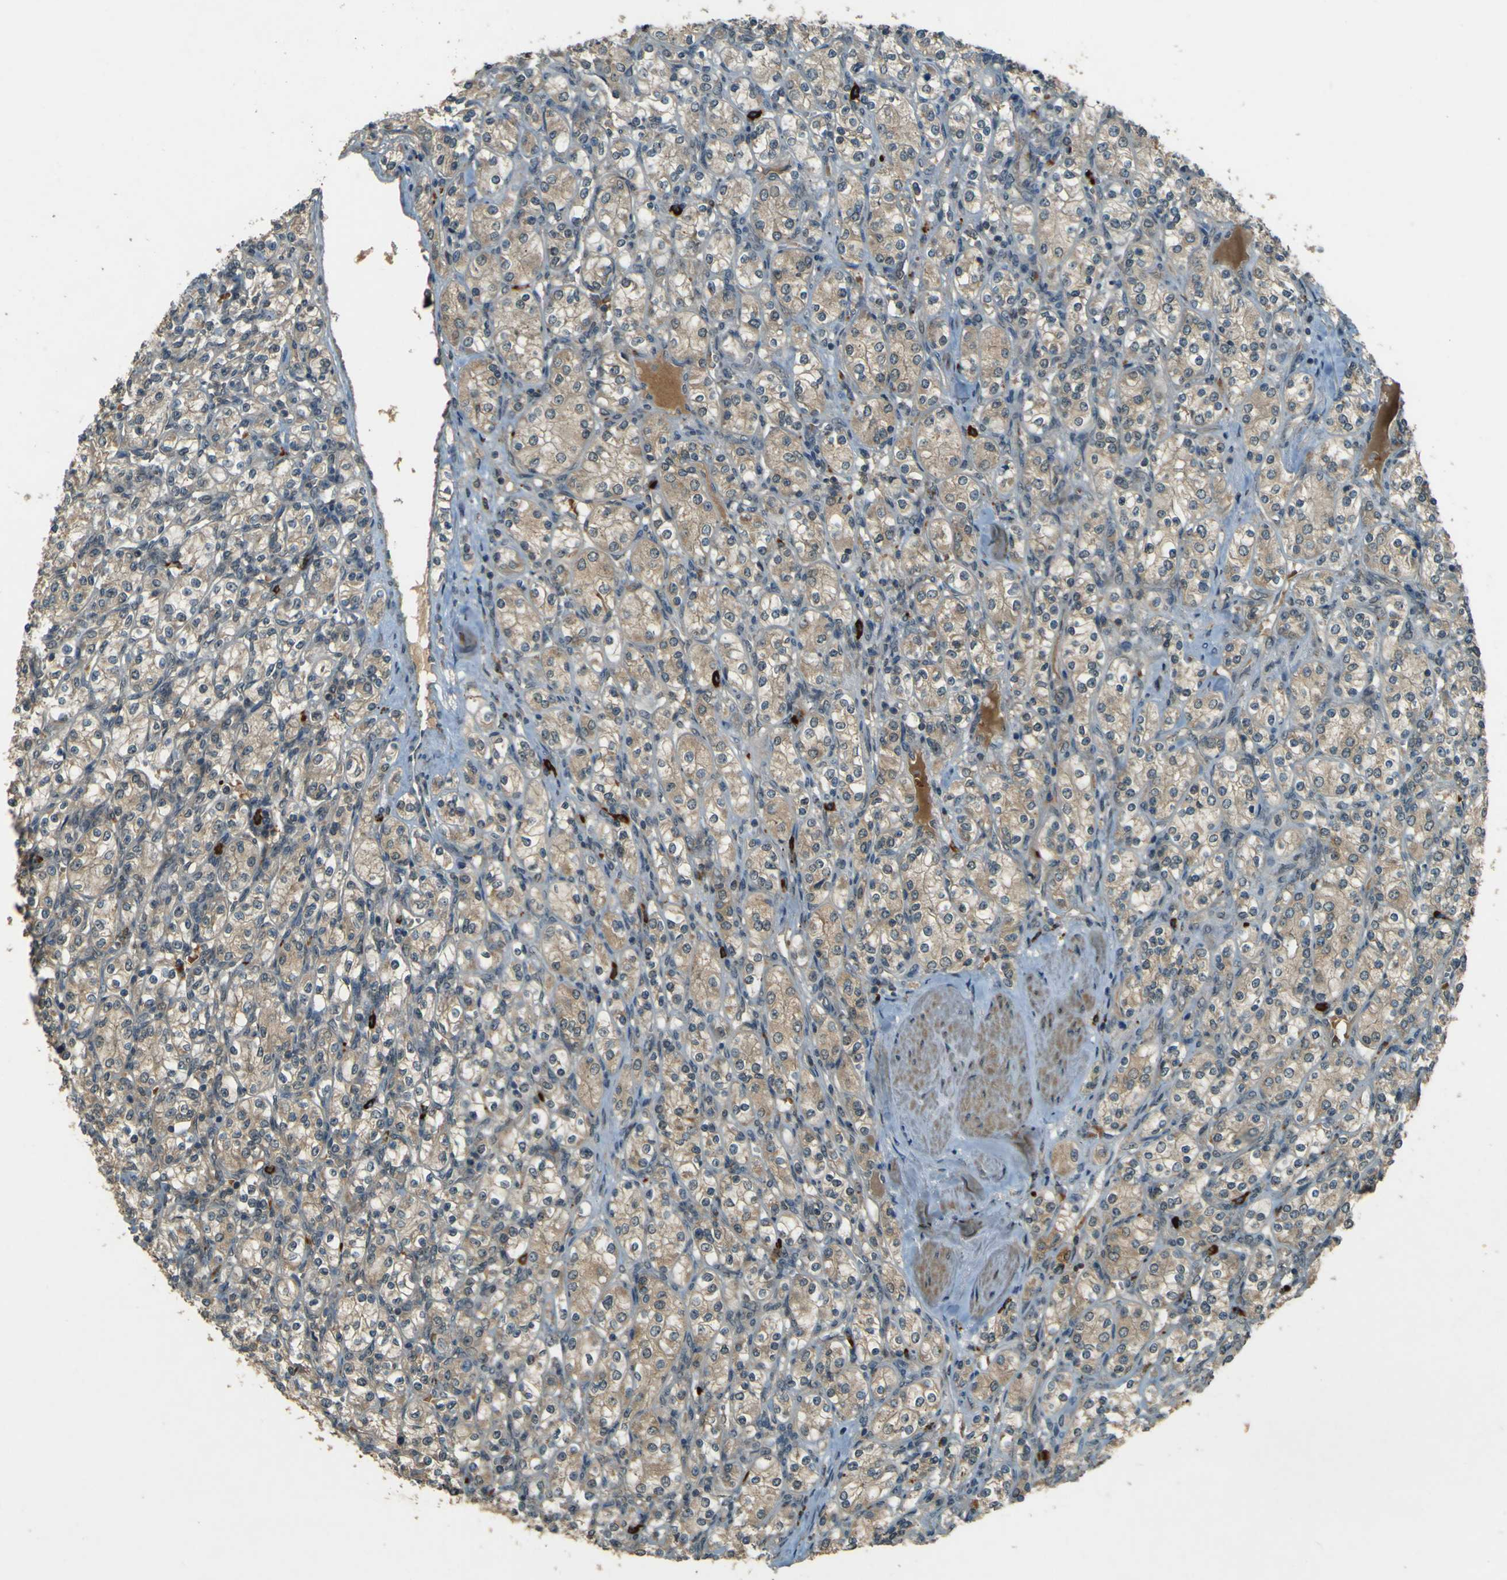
{"staining": {"intensity": "weak", "quantity": ">75%", "location": "cytoplasmic/membranous"}, "tissue": "renal cancer", "cell_type": "Tumor cells", "image_type": "cancer", "snomed": [{"axis": "morphology", "description": "Adenocarcinoma, NOS"}, {"axis": "topography", "description": "Kidney"}], "caption": "Weak cytoplasmic/membranous expression is identified in approximately >75% of tumor cells in renal cancer. Immunohistochemistry stains the protein of interest in brown and the nuclei are stained blue.", "gene": "MPDZ", "patient": {"sex": "male", "age": 77}}